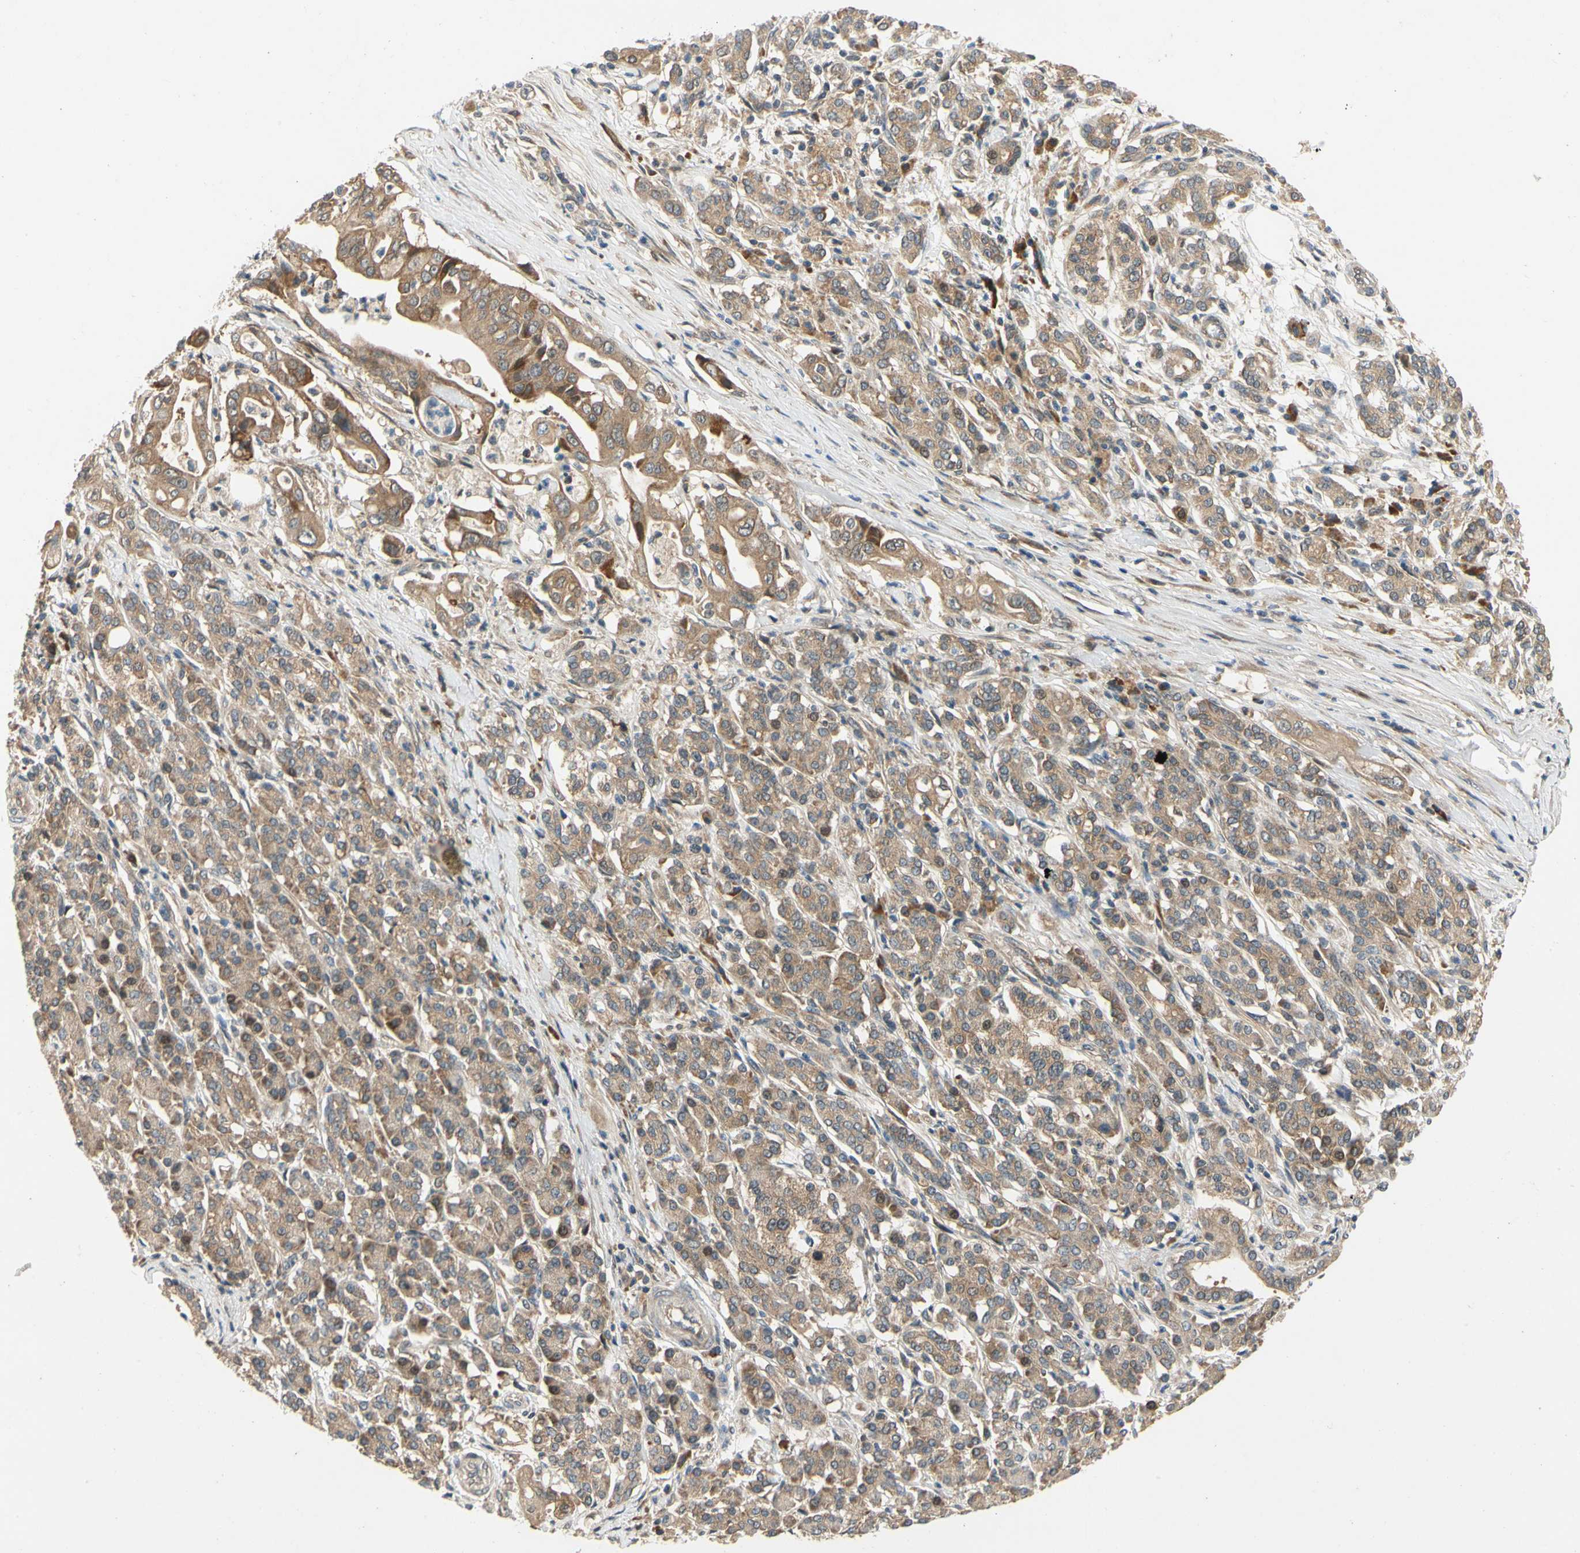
{"staining": {"intensity": "moderate", "quantity": ">75%", "location": "cytoplasmic/membranous"}, "tissue": "pancreatic cancer", "cell_type": "Tumor cells", "image_type": "cancer", "snomed": [{"axis": "morphology", "description": "Normal tissue, NOS"}, {"axis": "topography", "description": "Pancreas"}], "caption": "Immunohistochemical staining of pancreatic cancer displays medium levels of moderate cytoplasmic/membranous protein expression in about >75% of tumor cells.", "gene": "TDRP", "patient": {"sex": "male", "age": 42}}